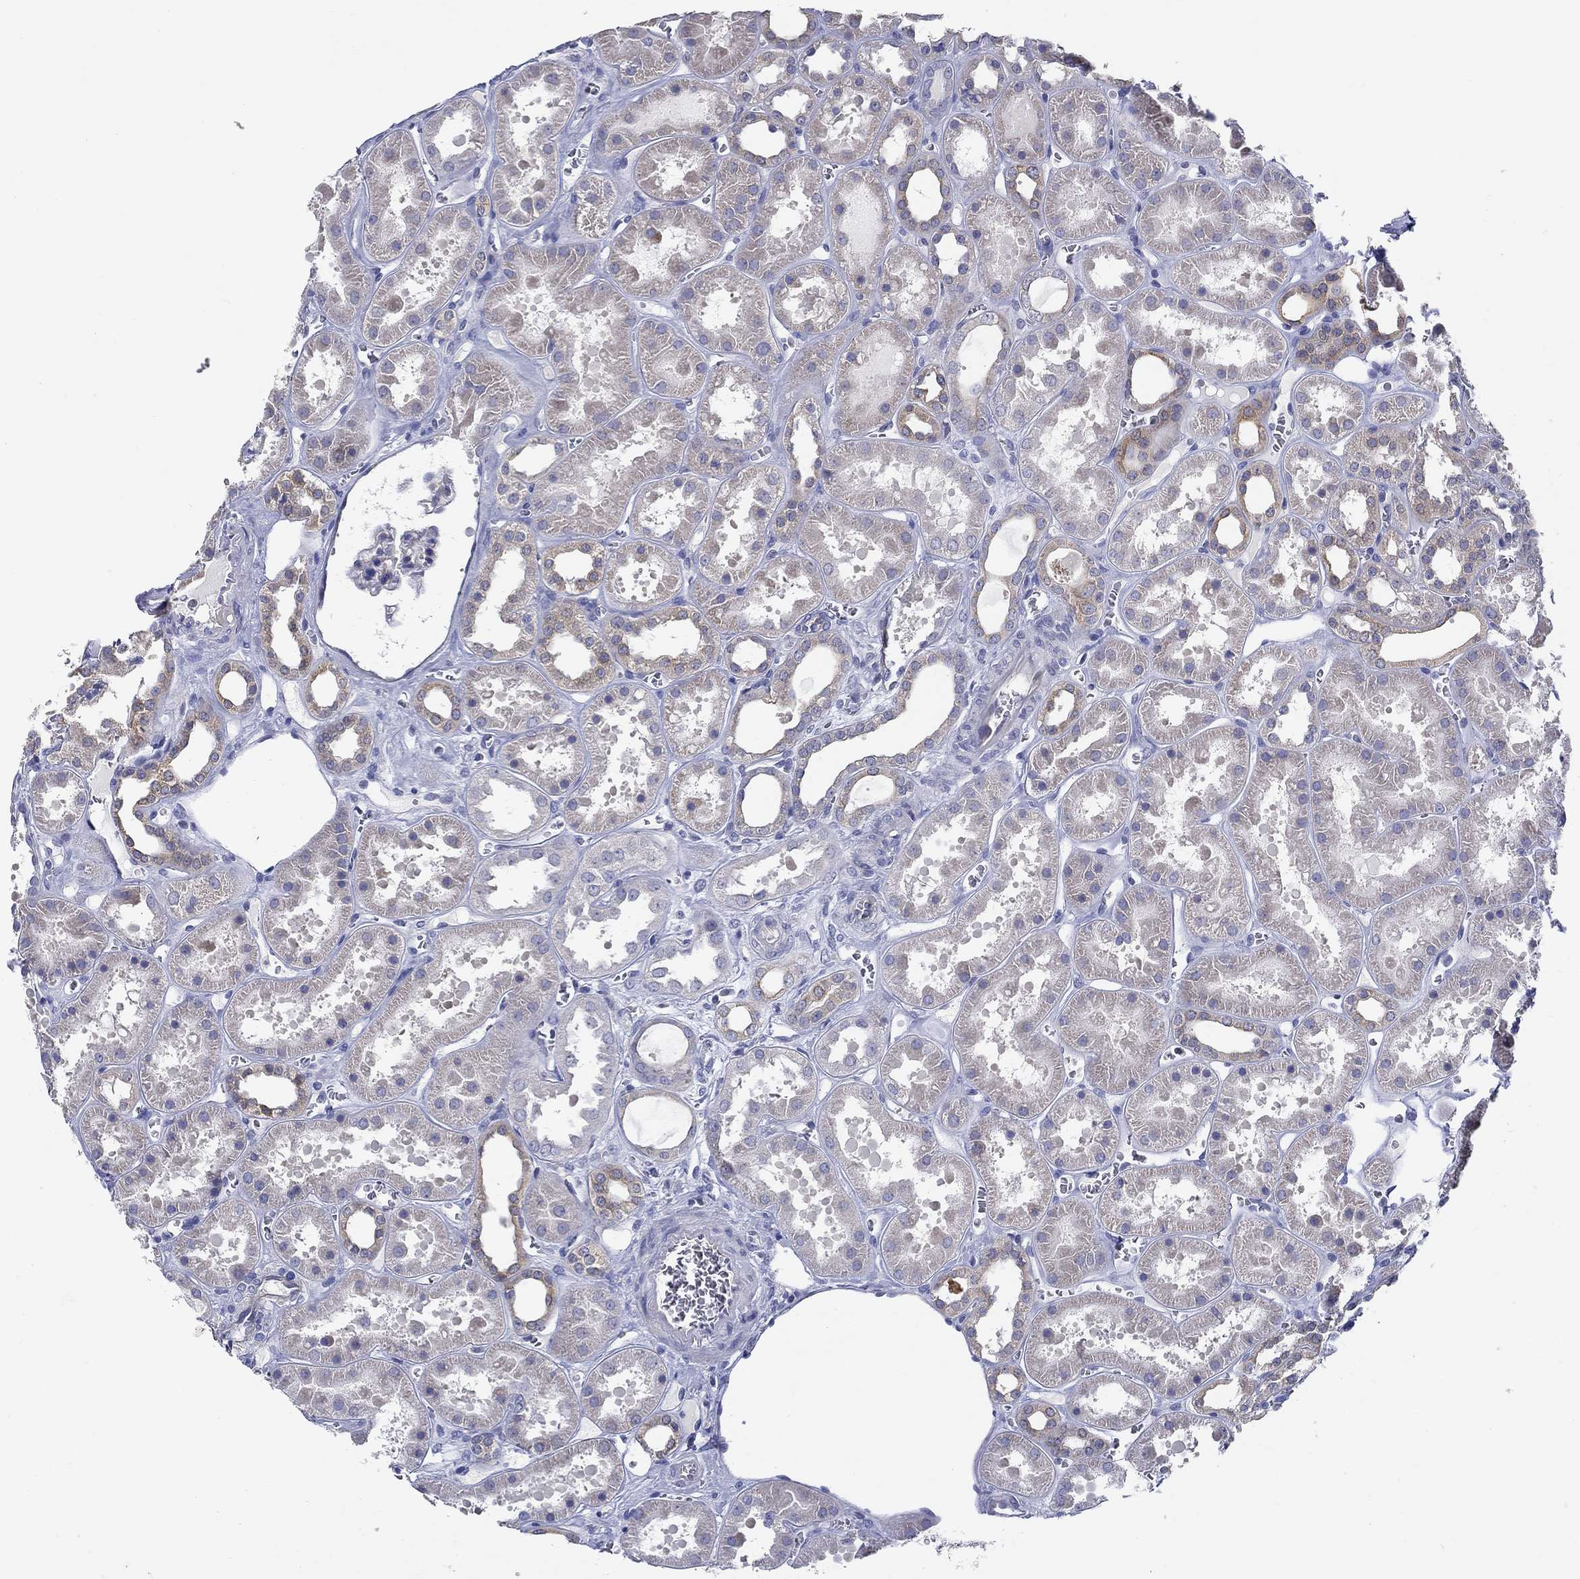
{"staining": {"intensity": "negative", "quantity": "none", "location": "none"}, "tissue": "kidney", "cell_type": "Cells in glomeruli", "image_type": "normal", "snomed": [{"axis": "morphology", "description": "Normal tissue, NOS"}, {"axis": "topography", "description": "Kidney"}], "caption": "An IHC histopathology image of normal kidney is shown. There is no staining in cells in glomeruli of kidney.", "gene": "ERMP1", "patient": {"sex": "female", "age": 41}}